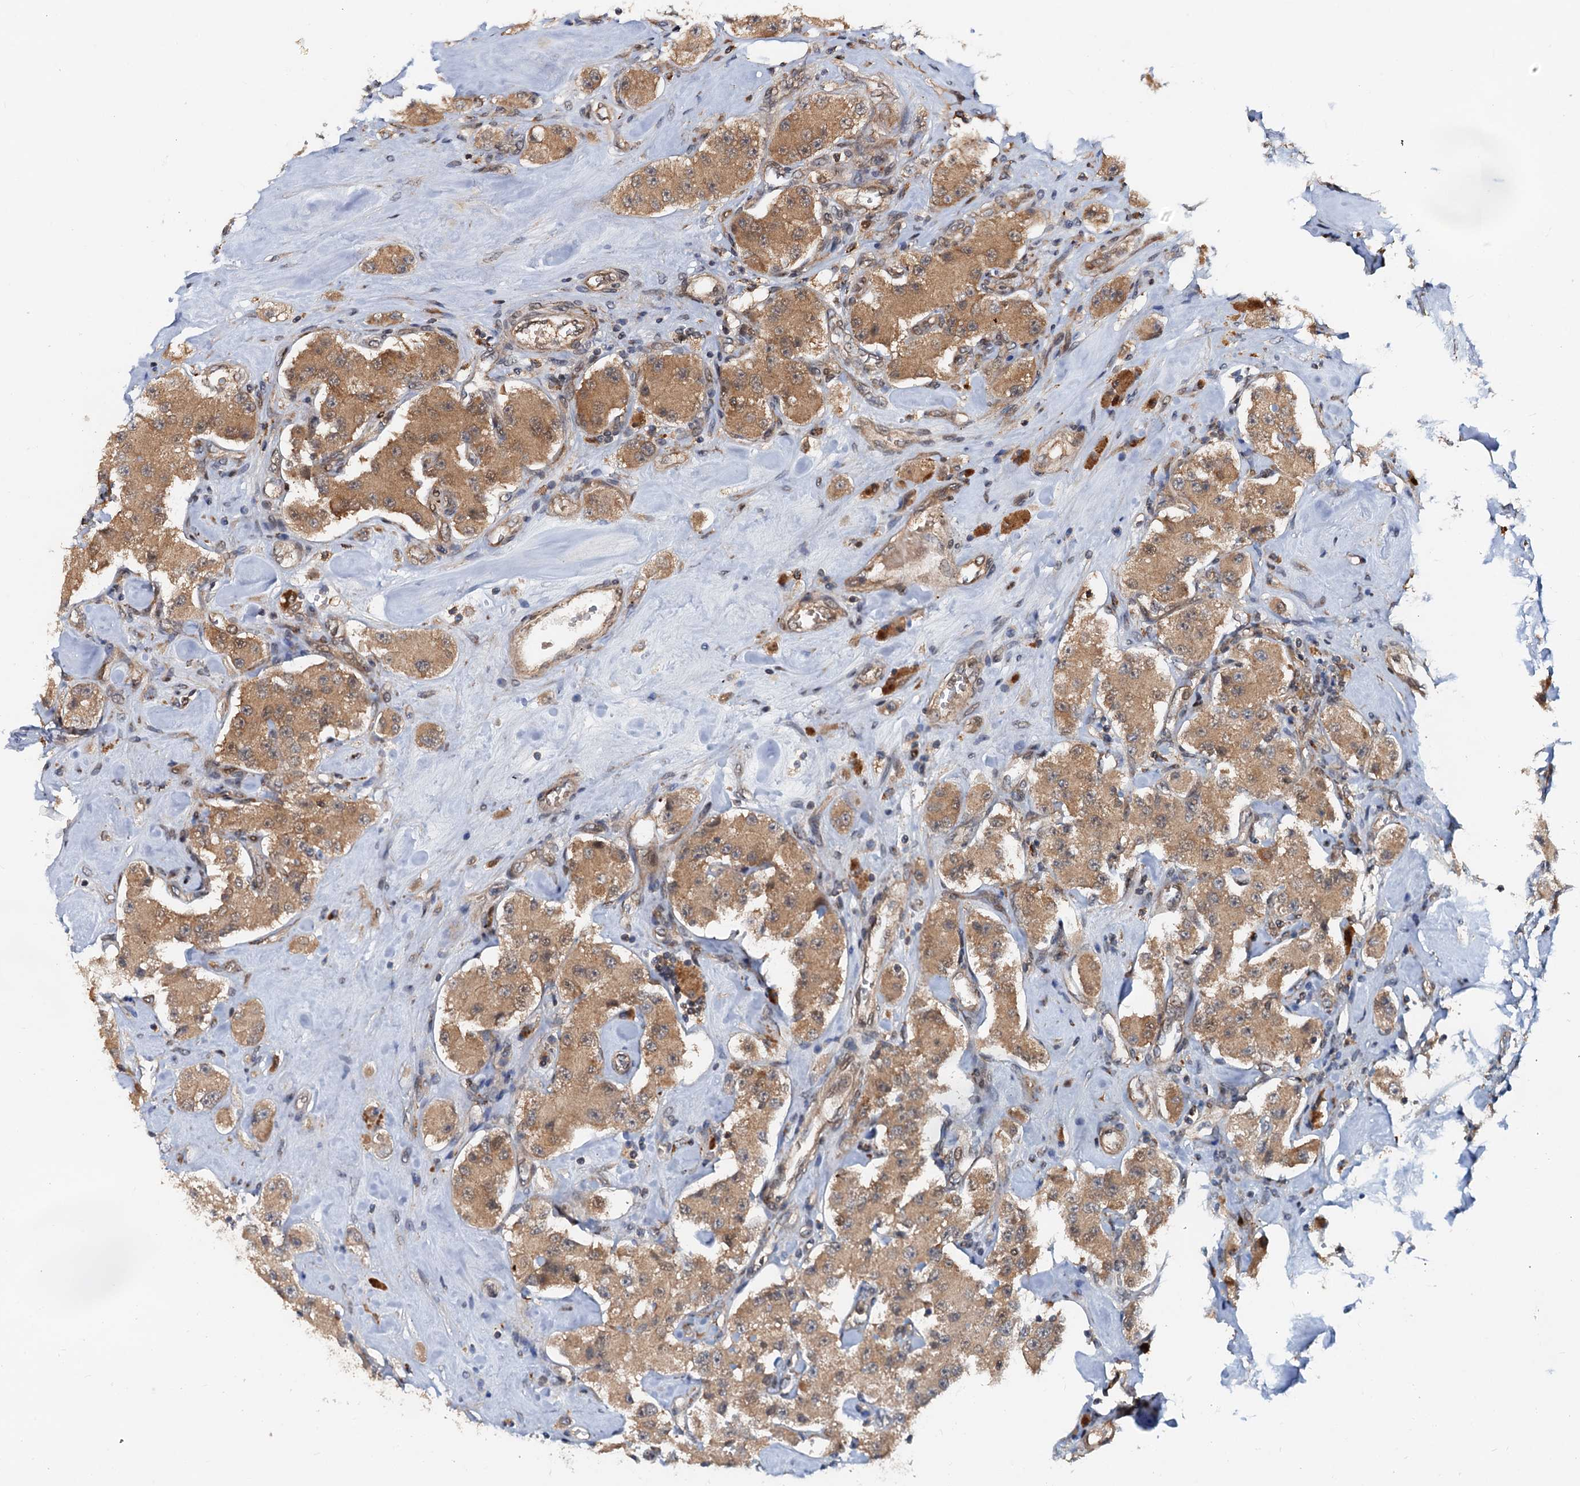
{"staining": {"intensity": "moderate", "quantity": ">75%", "location": "cytoplasmic/membranous"}, "tissue": "carcinoid", "cell_type": "Tumor cells", "image_type": "cancer", "snomed": [{"axis": "morphology", "description": "Carcinoid, malignant, NOS"}, {"axis": "topography", "description": "Pancreas"}], "caption": "Immunohistochemistry (IHC) image of neoplastic tissue: carcinoid stained using IHC reveals medium levels of moderate protein expression localized specifically in the cytoplasmic/membranous of tumor cells, appearing as a cytoplasmic/membranous brown color.", "gene": "AAGAB", "patient": {"sex": "male", "age": 41}}